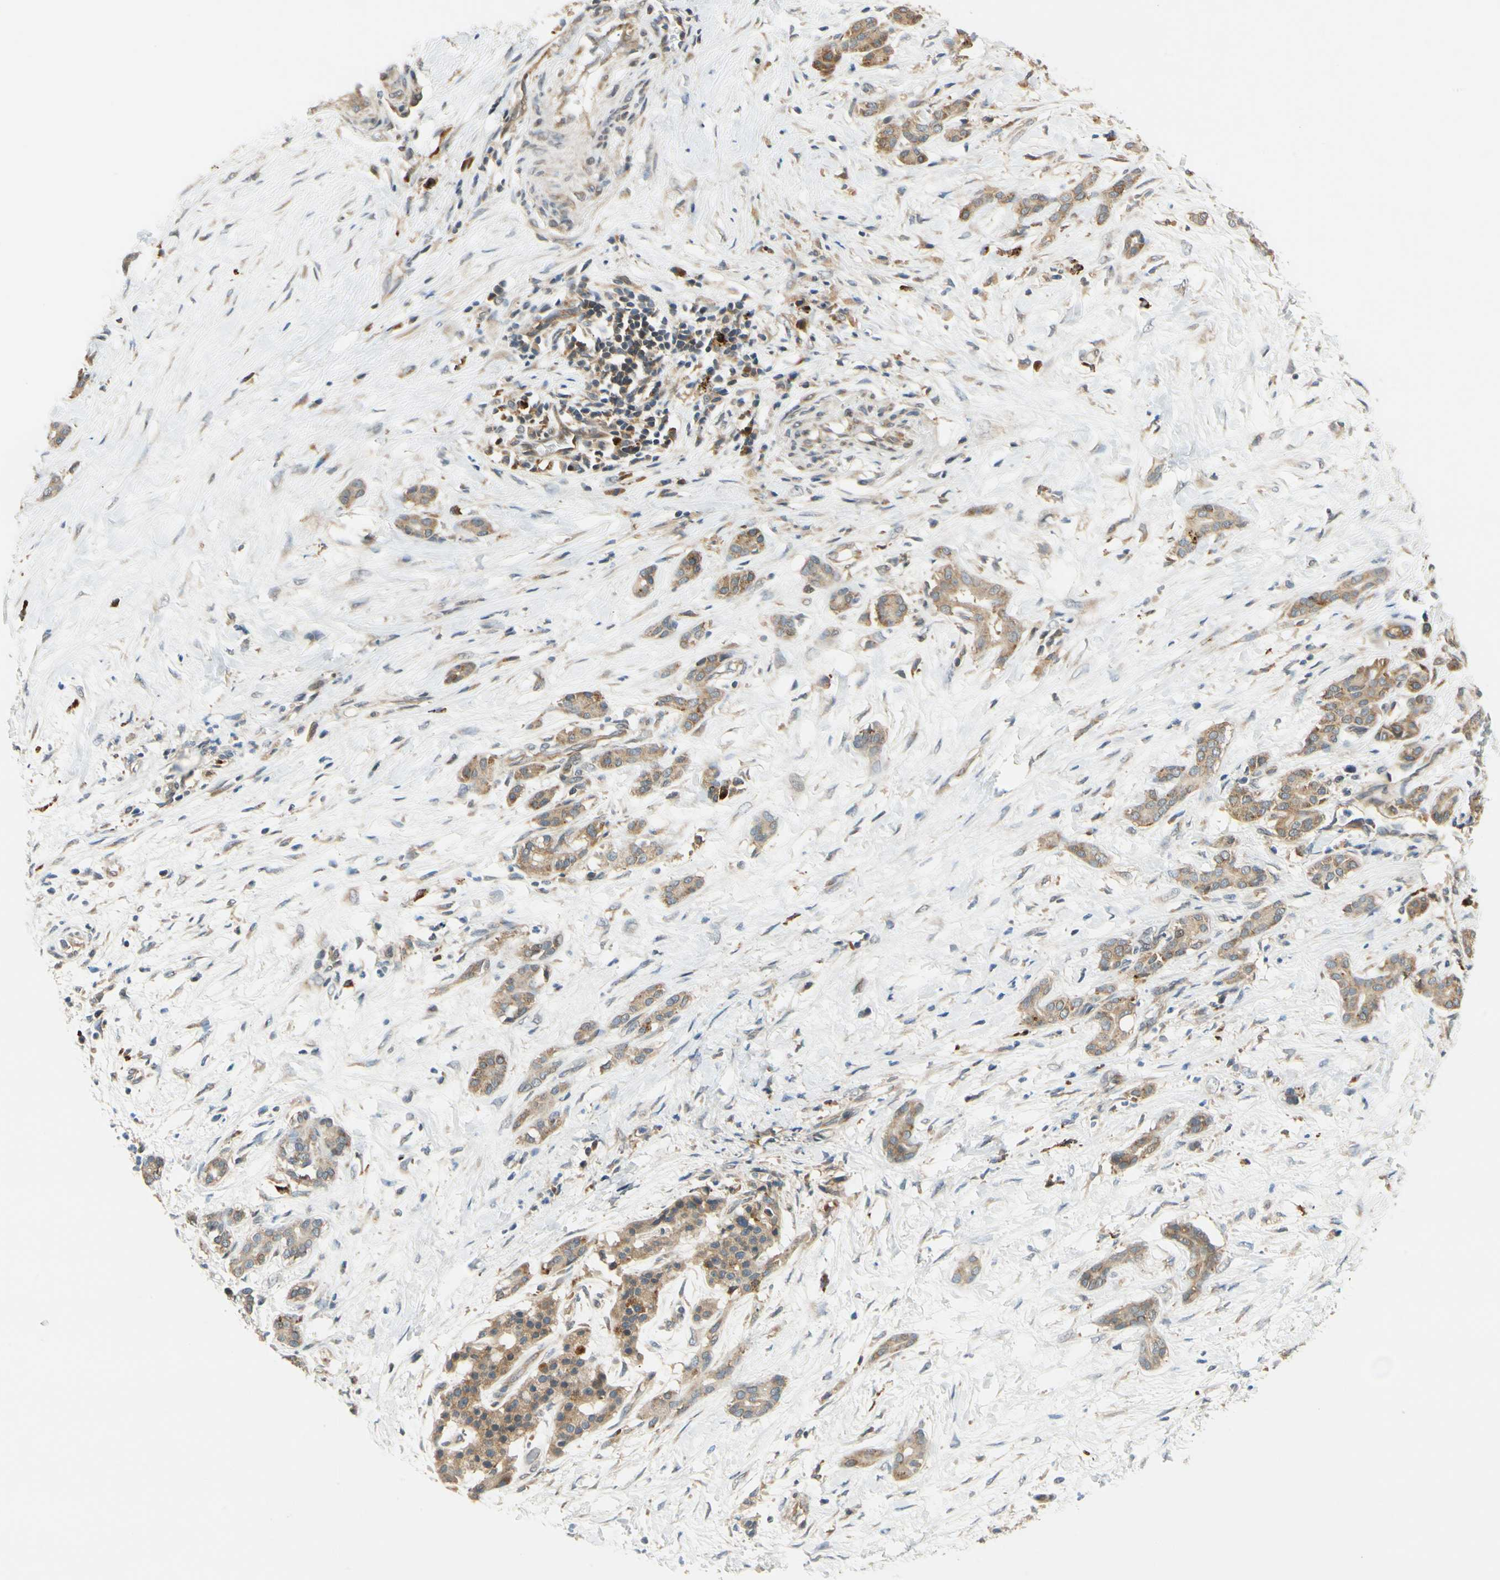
{"staining": {"intensity": "moderate", "quantity": "25%-75%", "location": "cytoplasmic/membranous"}, "tissue": "pancreatic cancer", "cell_type": "Tumor cells", "image_type": "cancer", "snomed": [{"axis": "morphology", "description": "Adenocarcinoma, NOS"}, {"axis": "topography", "description": "Pancreas"}], "caption": "Pancreatic cancer tissue reveals moderate cytoplasmic/membranous staining in about 25%-75% of tumor cells, visualized by immunohistochemistry.", "gene": "ANKHD1", "patient": {"sex": "male", "age": 41}}